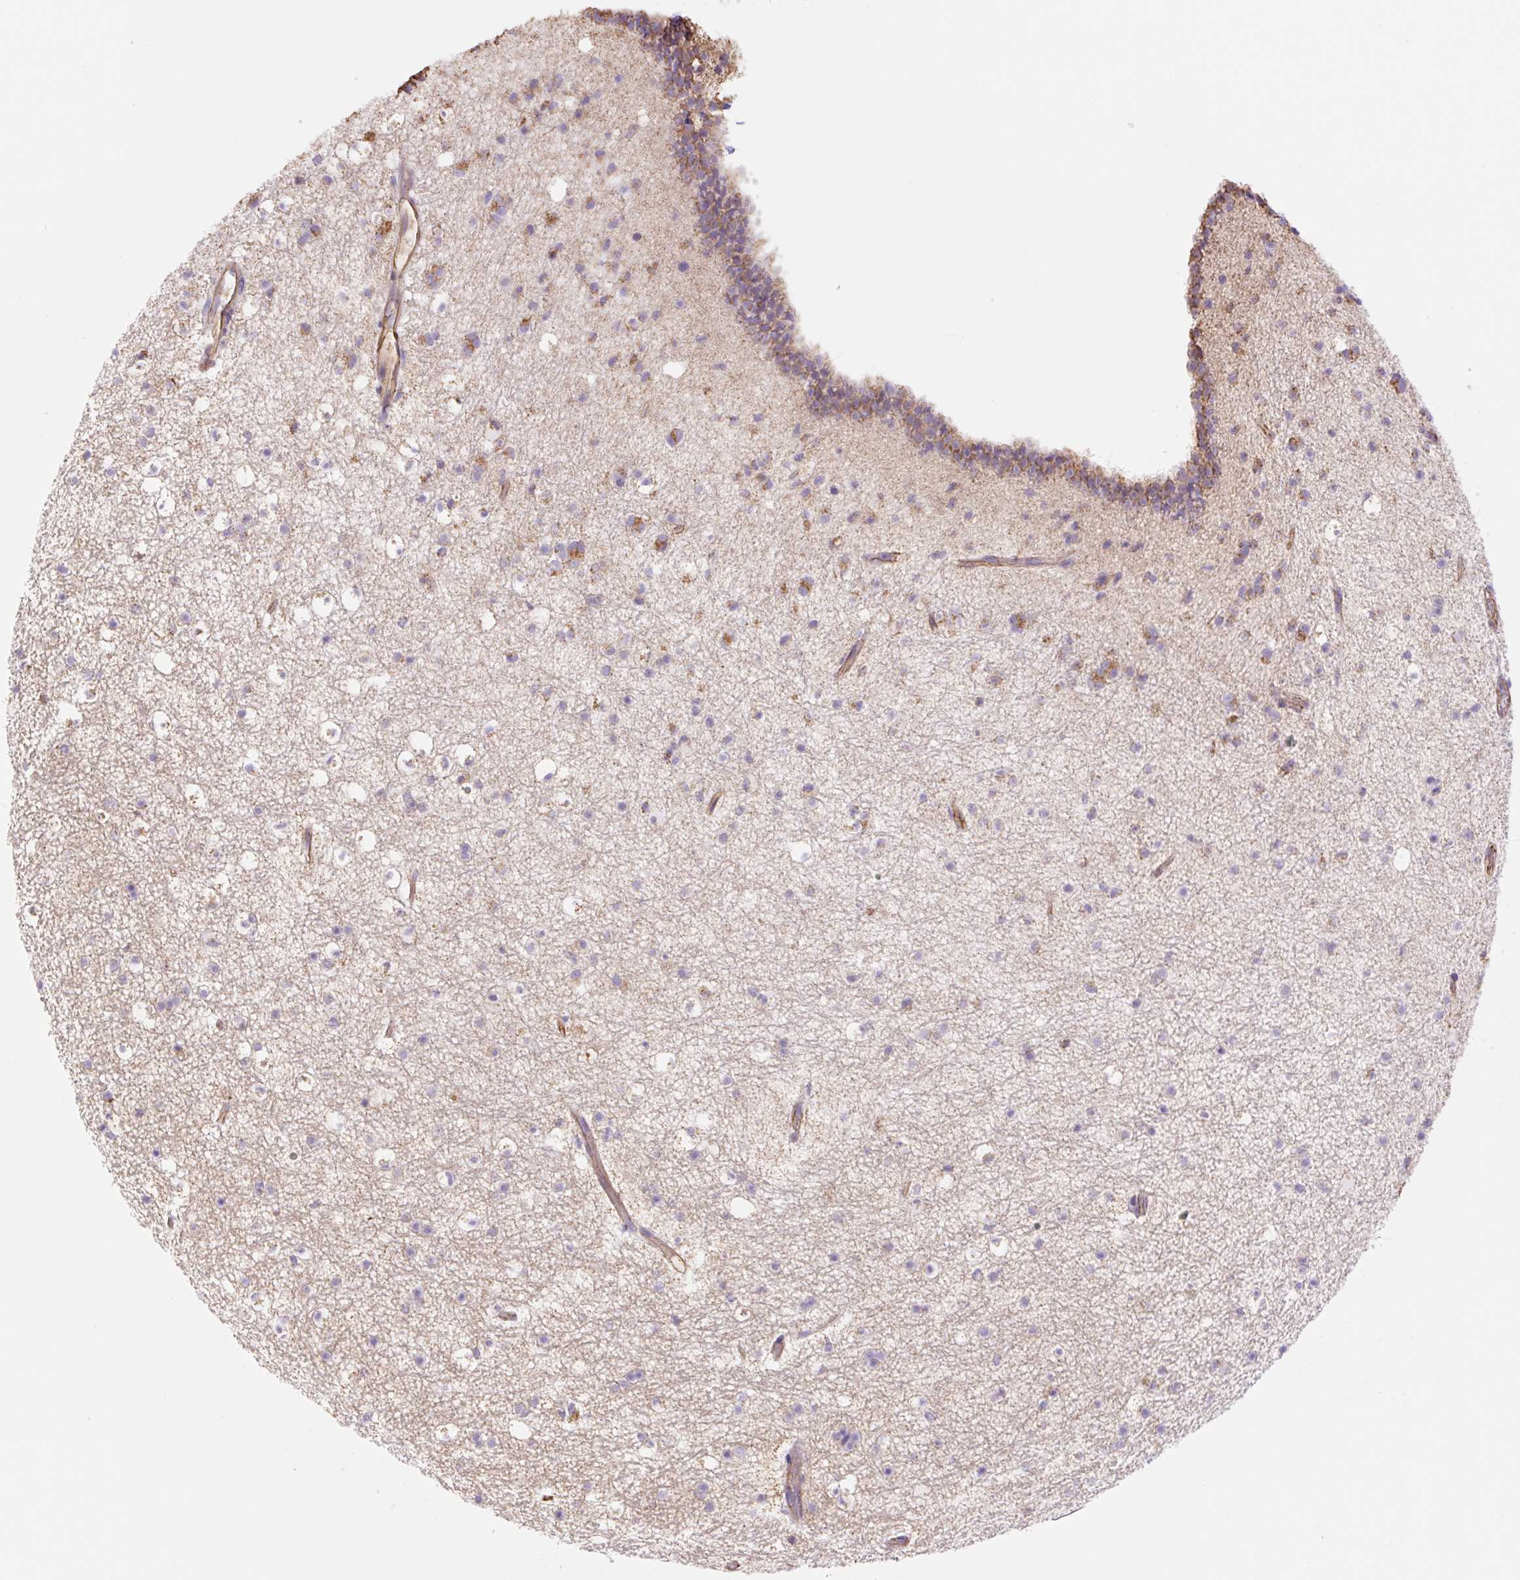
{"staining": {"intensity": "moderate", "quantity": "<25%", "location": "cytoplasmic/membranous"}, "tissue": "caudate", "cell_type": "Glial cells", "image_type": "normal", "snomed": [{"axis": "morphology", "description": "Normal tissue, NOS"}, {"axis": "topography", "description": "Lateral ventricle wall"}], "caption": "IHC of benign caudate shows low levels of moderate cytoplasmic/membranous staining in approximately <25% of glial cells.", "gene": "ESAM", "patient": {"sex": "male", "age": 37}}